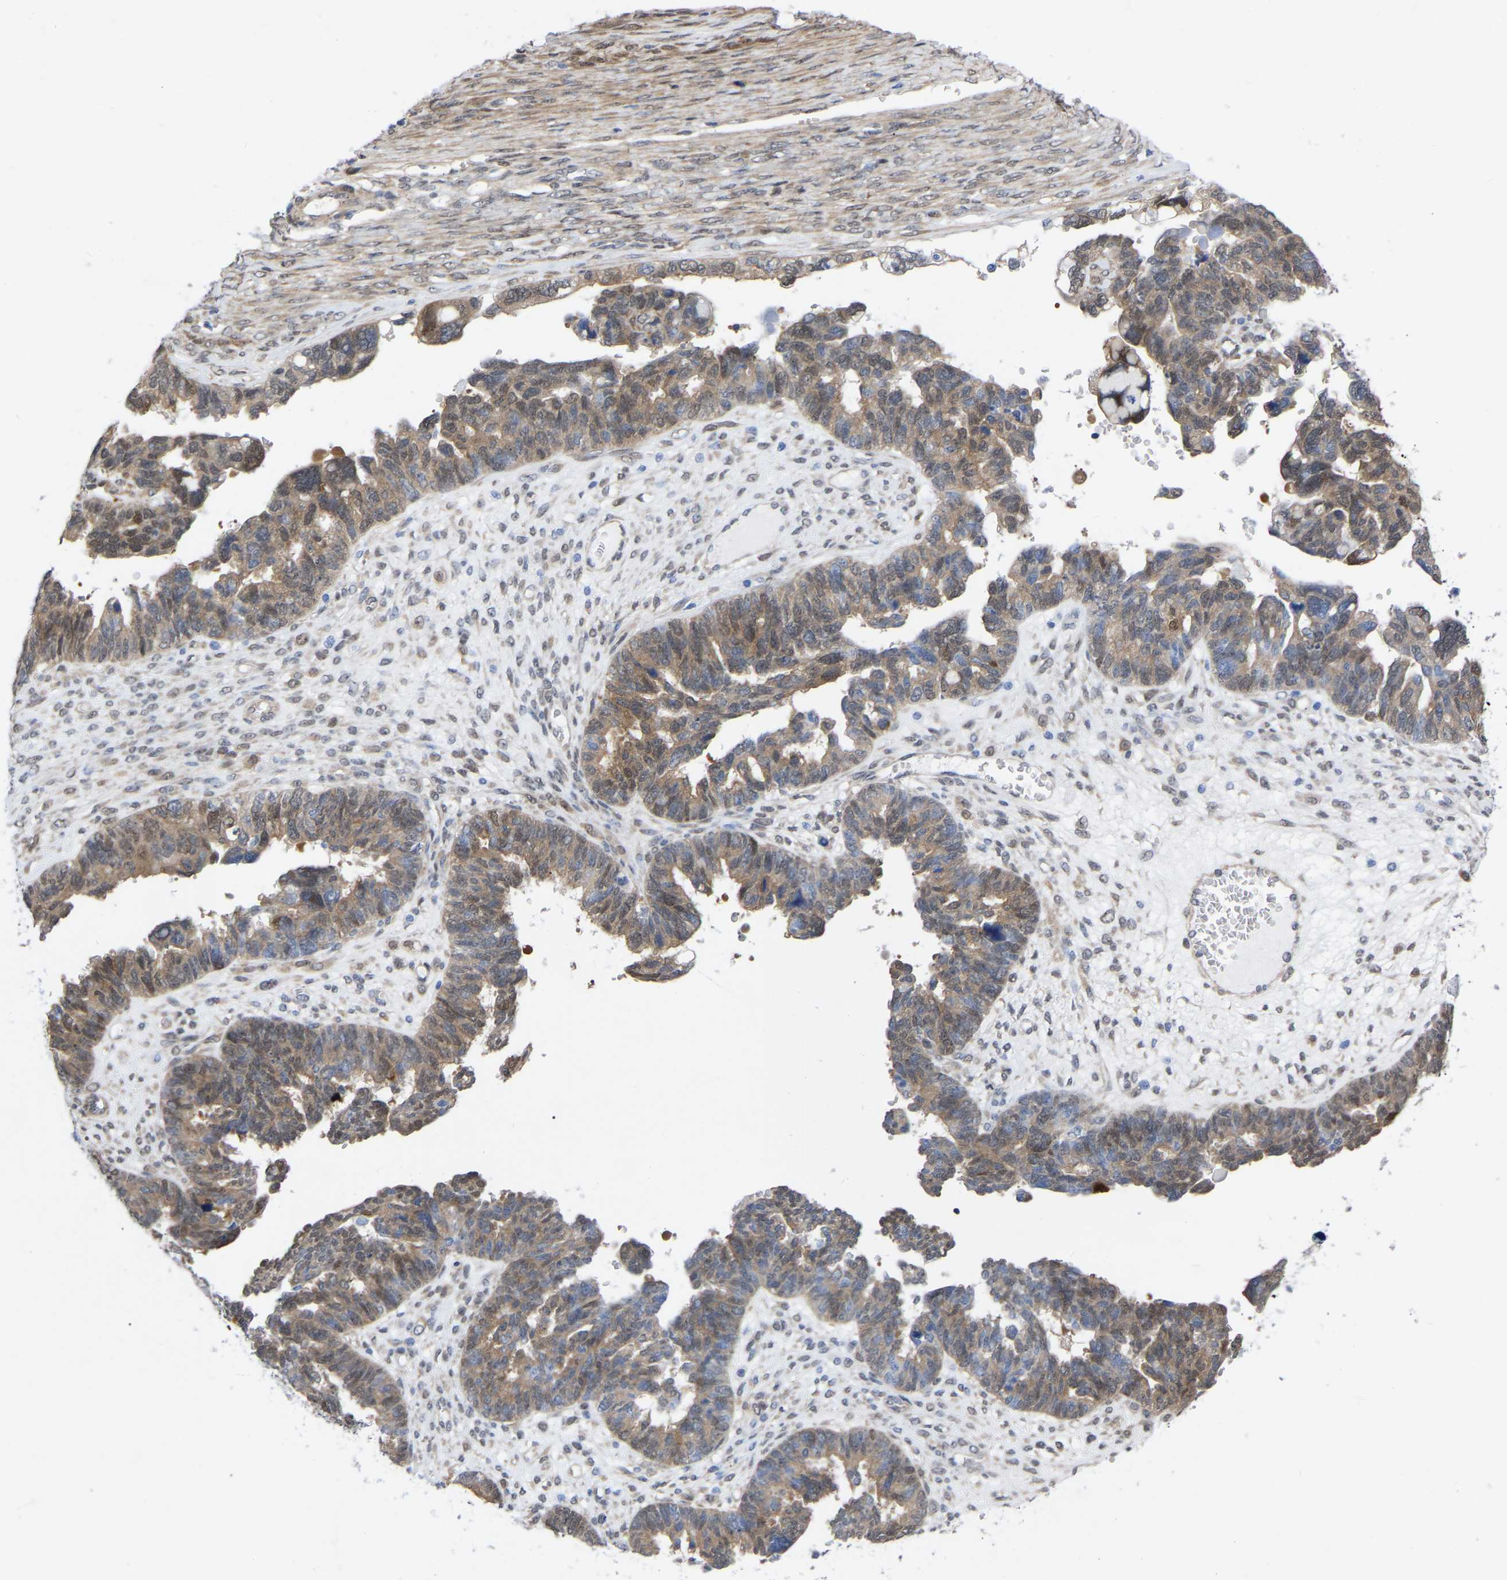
{"staining": {"intensity": "moderate", "quantity": "25%-75%", "location": "cytoplasmic/membranous"}, "tissue": "ovarian cancer", "cell_type": "Tumor cells", "image_type": "cancer", "snomed": [{"axis": "morphology", "description": "Cystadenocarcinoma, serous, NOS"}, {"axis": "topography", "description": "Ovary"}], "caption": "Ovarian serous cystadenocarcinoma stained with DAB IHC shows medium levels of moderate cytoplasmic/membranous expression in approximately 25%-75% of tumor cells. The staining was performed using DAB to visualize the protein expression in brown, while the nuclei were stained in blue with hematoxylin (Magnification: 20x).", "gene": "UBE4B", "patient": {"sex": "female", "age": 79}}